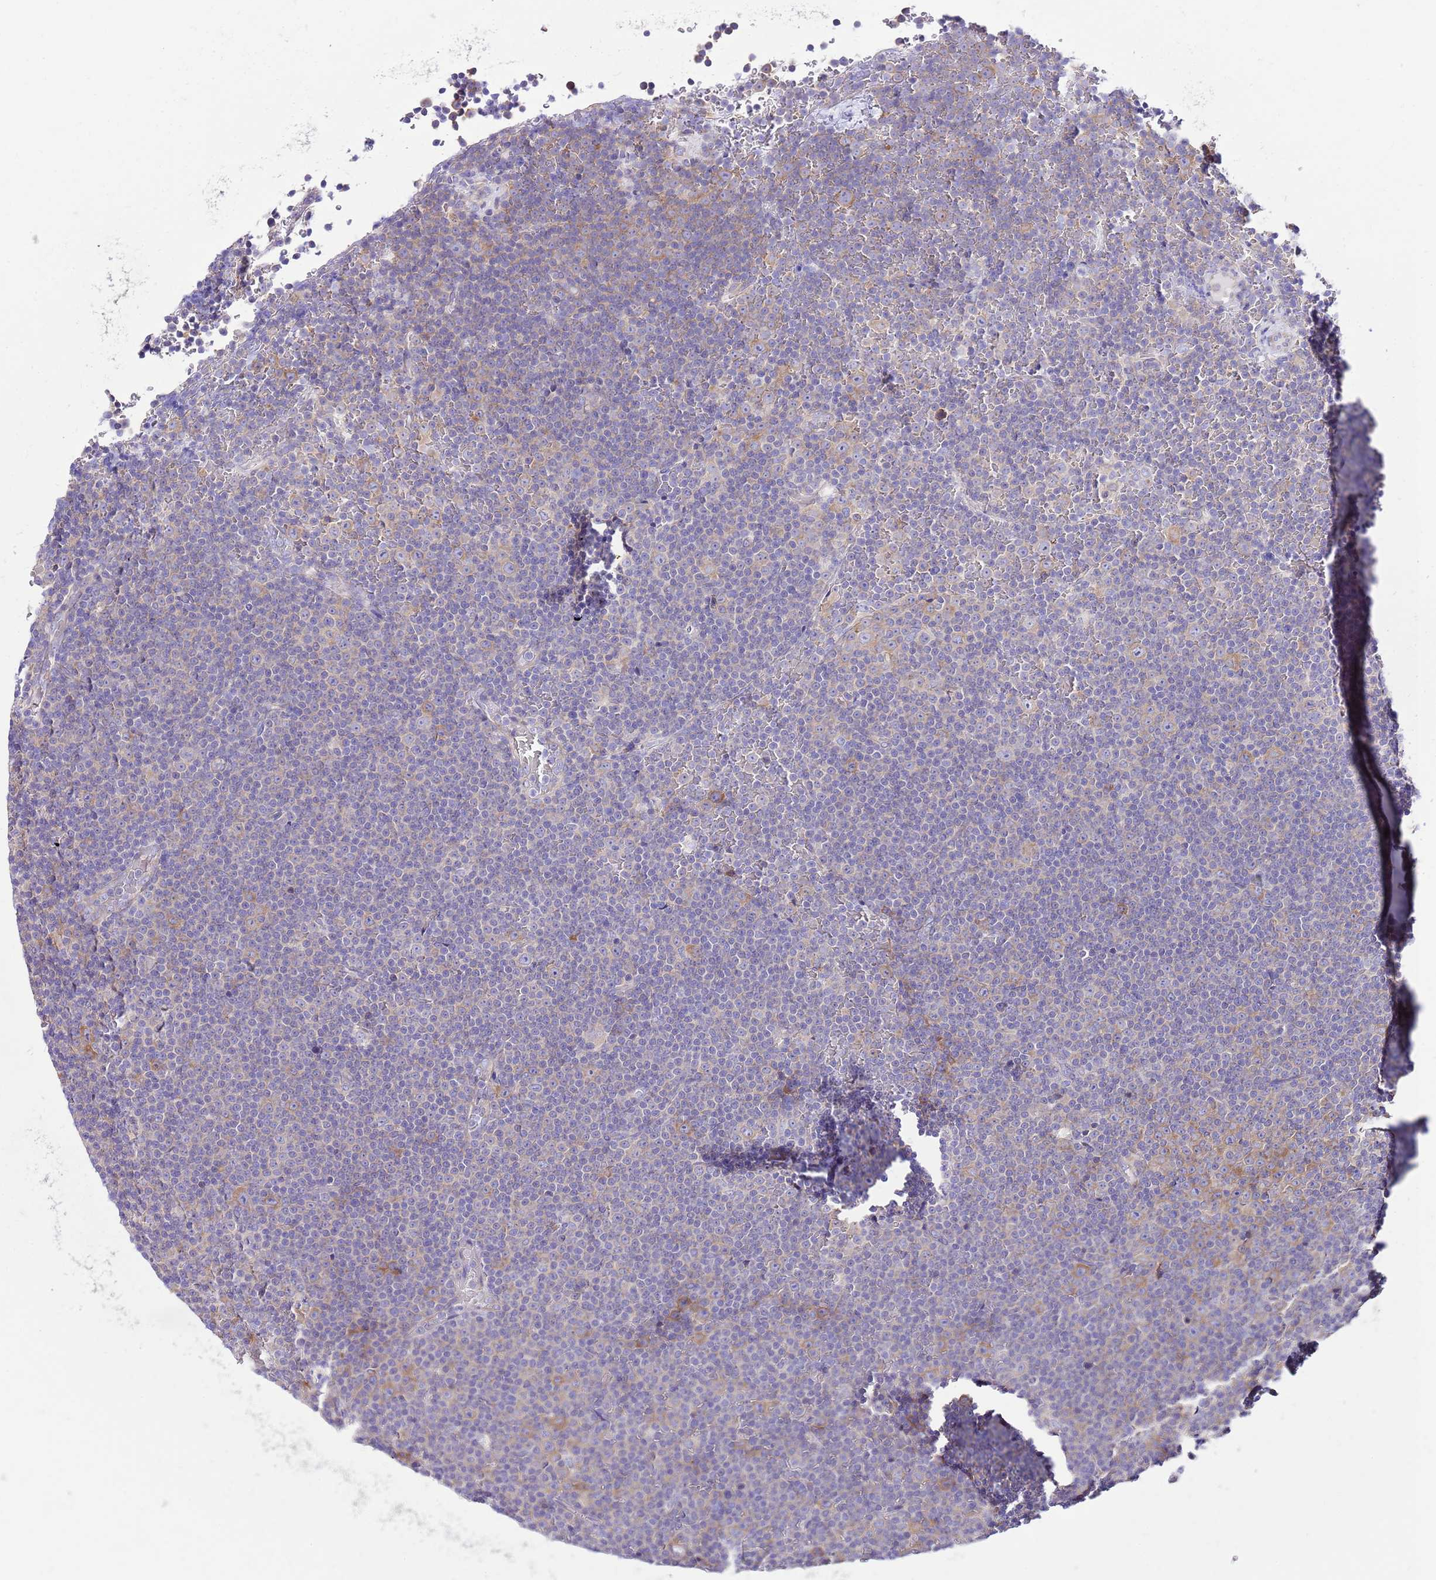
{"staining": {"intensity": "moderate", "quantity": "25%-75%", "location": "cytoplasmic/membranous"}, "tissue": "lymphoma", "cell_type": "Tumor cells", "image_type": "cancer", "snomed": [{"axis": "morphology", "description": "Malignant lymphoma, non-Hodgkin's type, Low grade"}, {"axis": "topography", "description": "Lymph node"}], "caption": "DAB (3,3'-diaminobenzidine) immunohistochemical staining of low-grade malignant lymphoma, non-Hodgkin's type reveals moderate cytoplasmic/membranous protein expression in approximately 25%-75% of tumor cells. (DAB IHC with brightfield microscopy, high magnification).", "gene": "RPS10", "patient": {"sex": "female", "age": 67}}